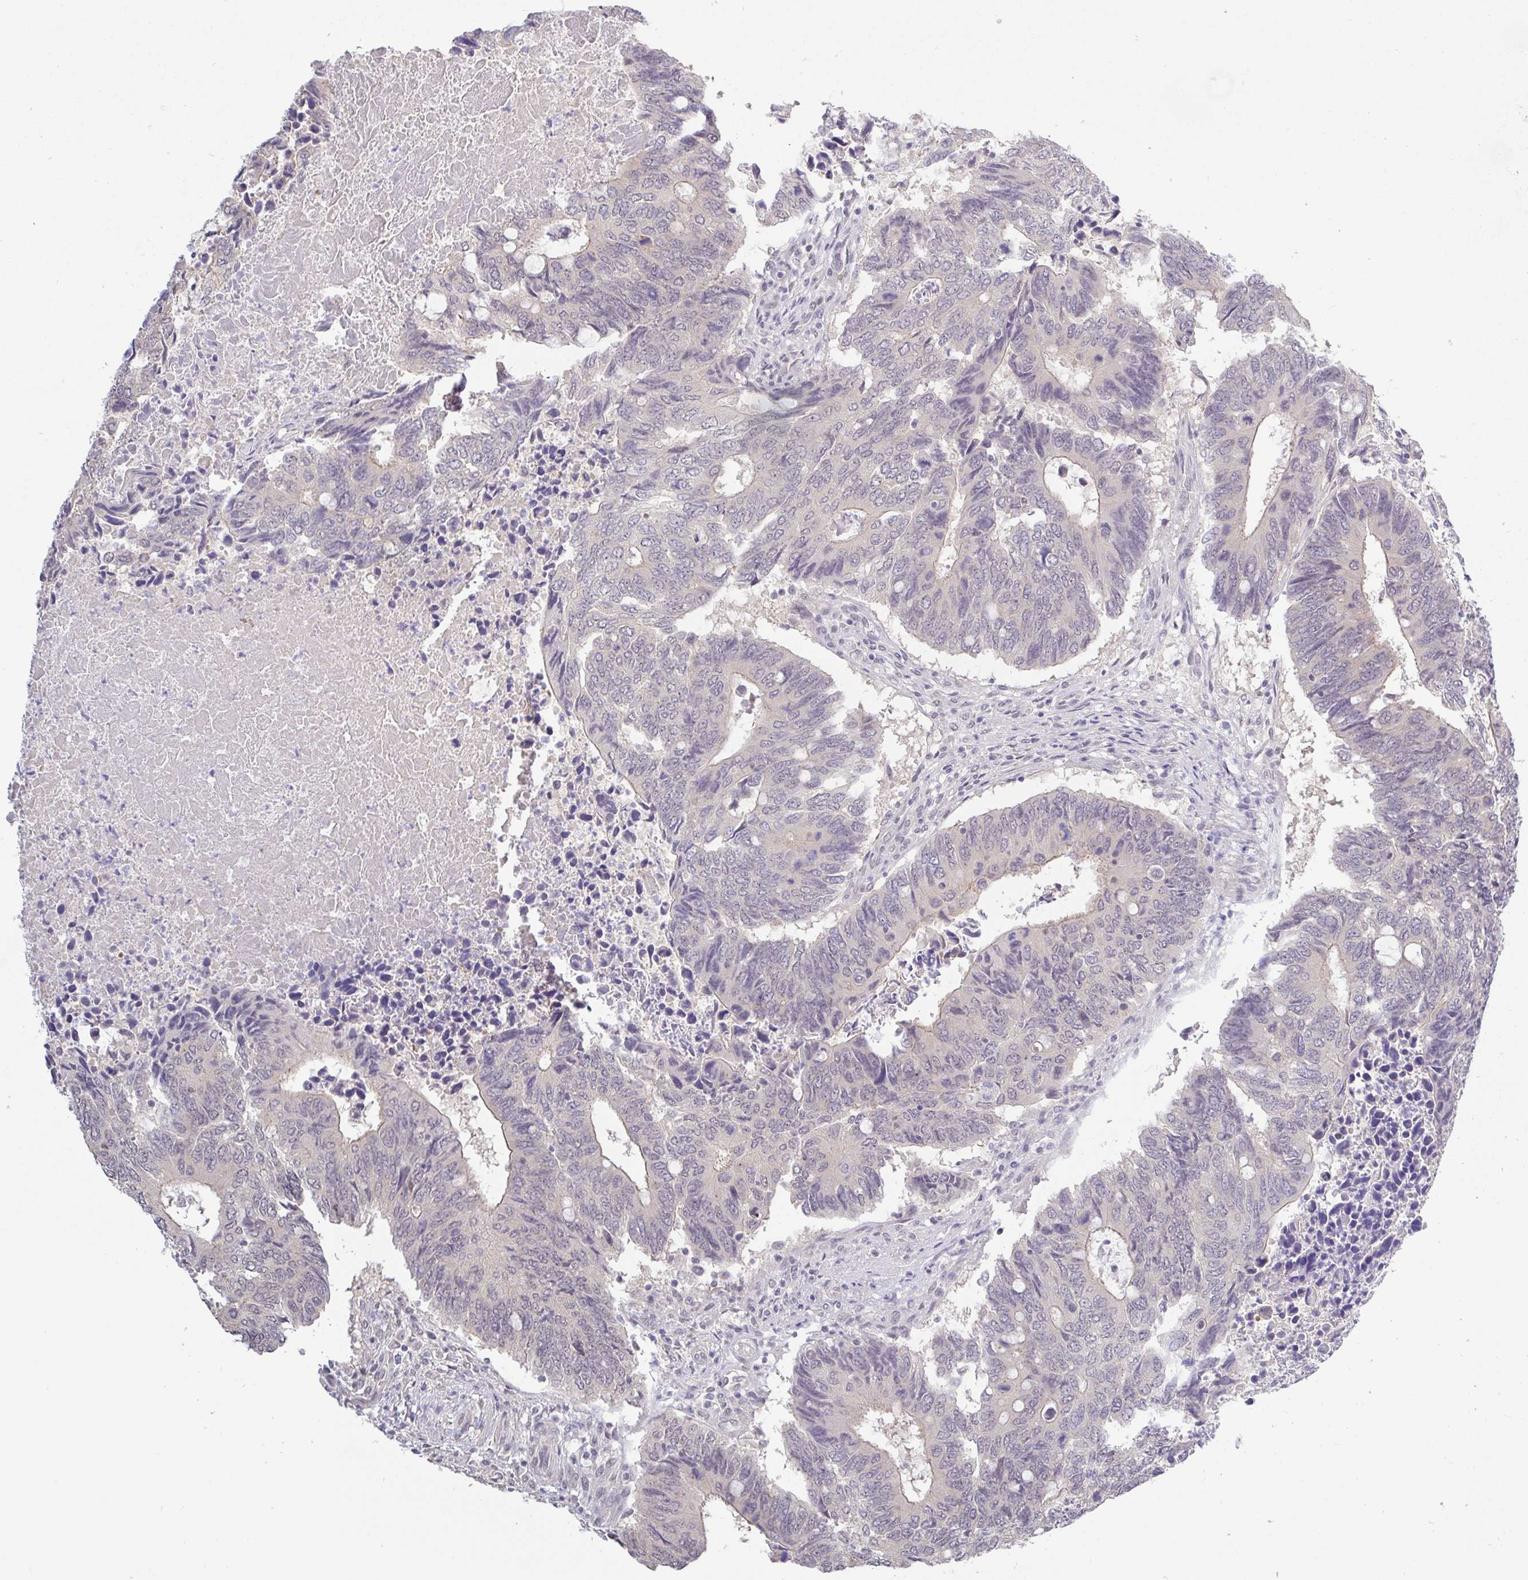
{"staining": {"intensity": "negative", "quantity": "none", "location": "none"}, "tissue": "colorectal cancer", "cell_type": "Tumor cells", "image_type": "cancer", "snomed": [{"axis": "morphology", "description": "Adenocarcinoma, NOS"}, {"axis": "topography", "description": "Colon"}], "caption": "This is an immunohistochemistry (IHC) micrograph of colorectal cancer (adenocarcinoma). There is no expression in tumor cells.", "gene": "HYPK", "patient": {"sex": "male", "age": 87}}